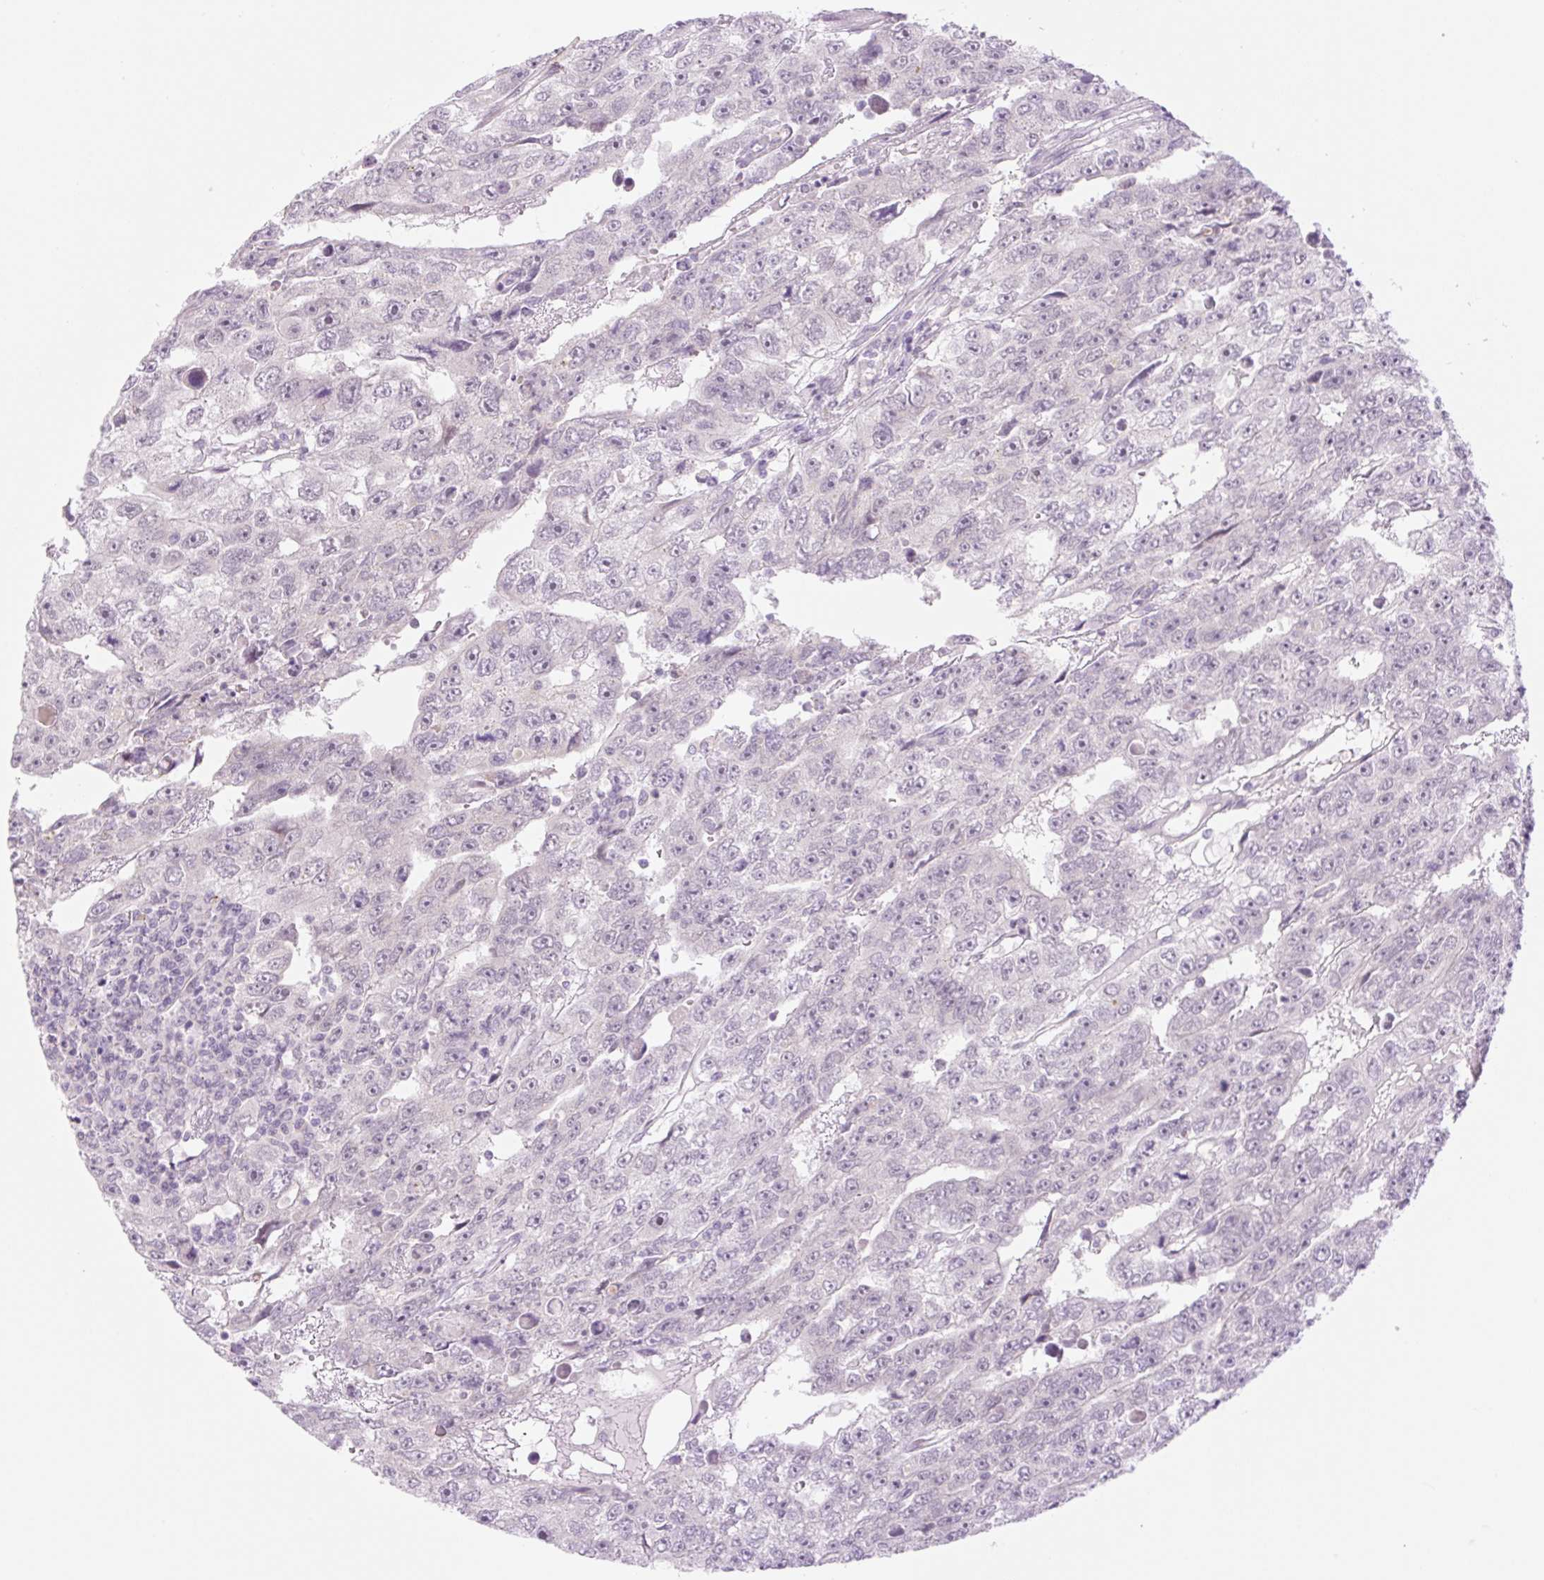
{"staining": {"intensity": "negative", "quantity": "none", "location": "none"}, "tissue": "testis cancer", "cell_type": "Tumor cells", "image_type": "cancer", "snomed": [{"axis": "morphology", "description": "Carcinoma, Embryonal, NOS"}, {"axis": "topography", "description": "Testis"}], "caption": "Immunohistochemistry (IHC) of testis embryonal carcinoma displays no positivity in tumor cells. Brightfield microscopy of immunohistochemistry stained with DAB (brown) and hematoxylin (blue), captured at high magnification.", "gene": "SPRYD4", "patient": {"sex": "male", "age": 20}}